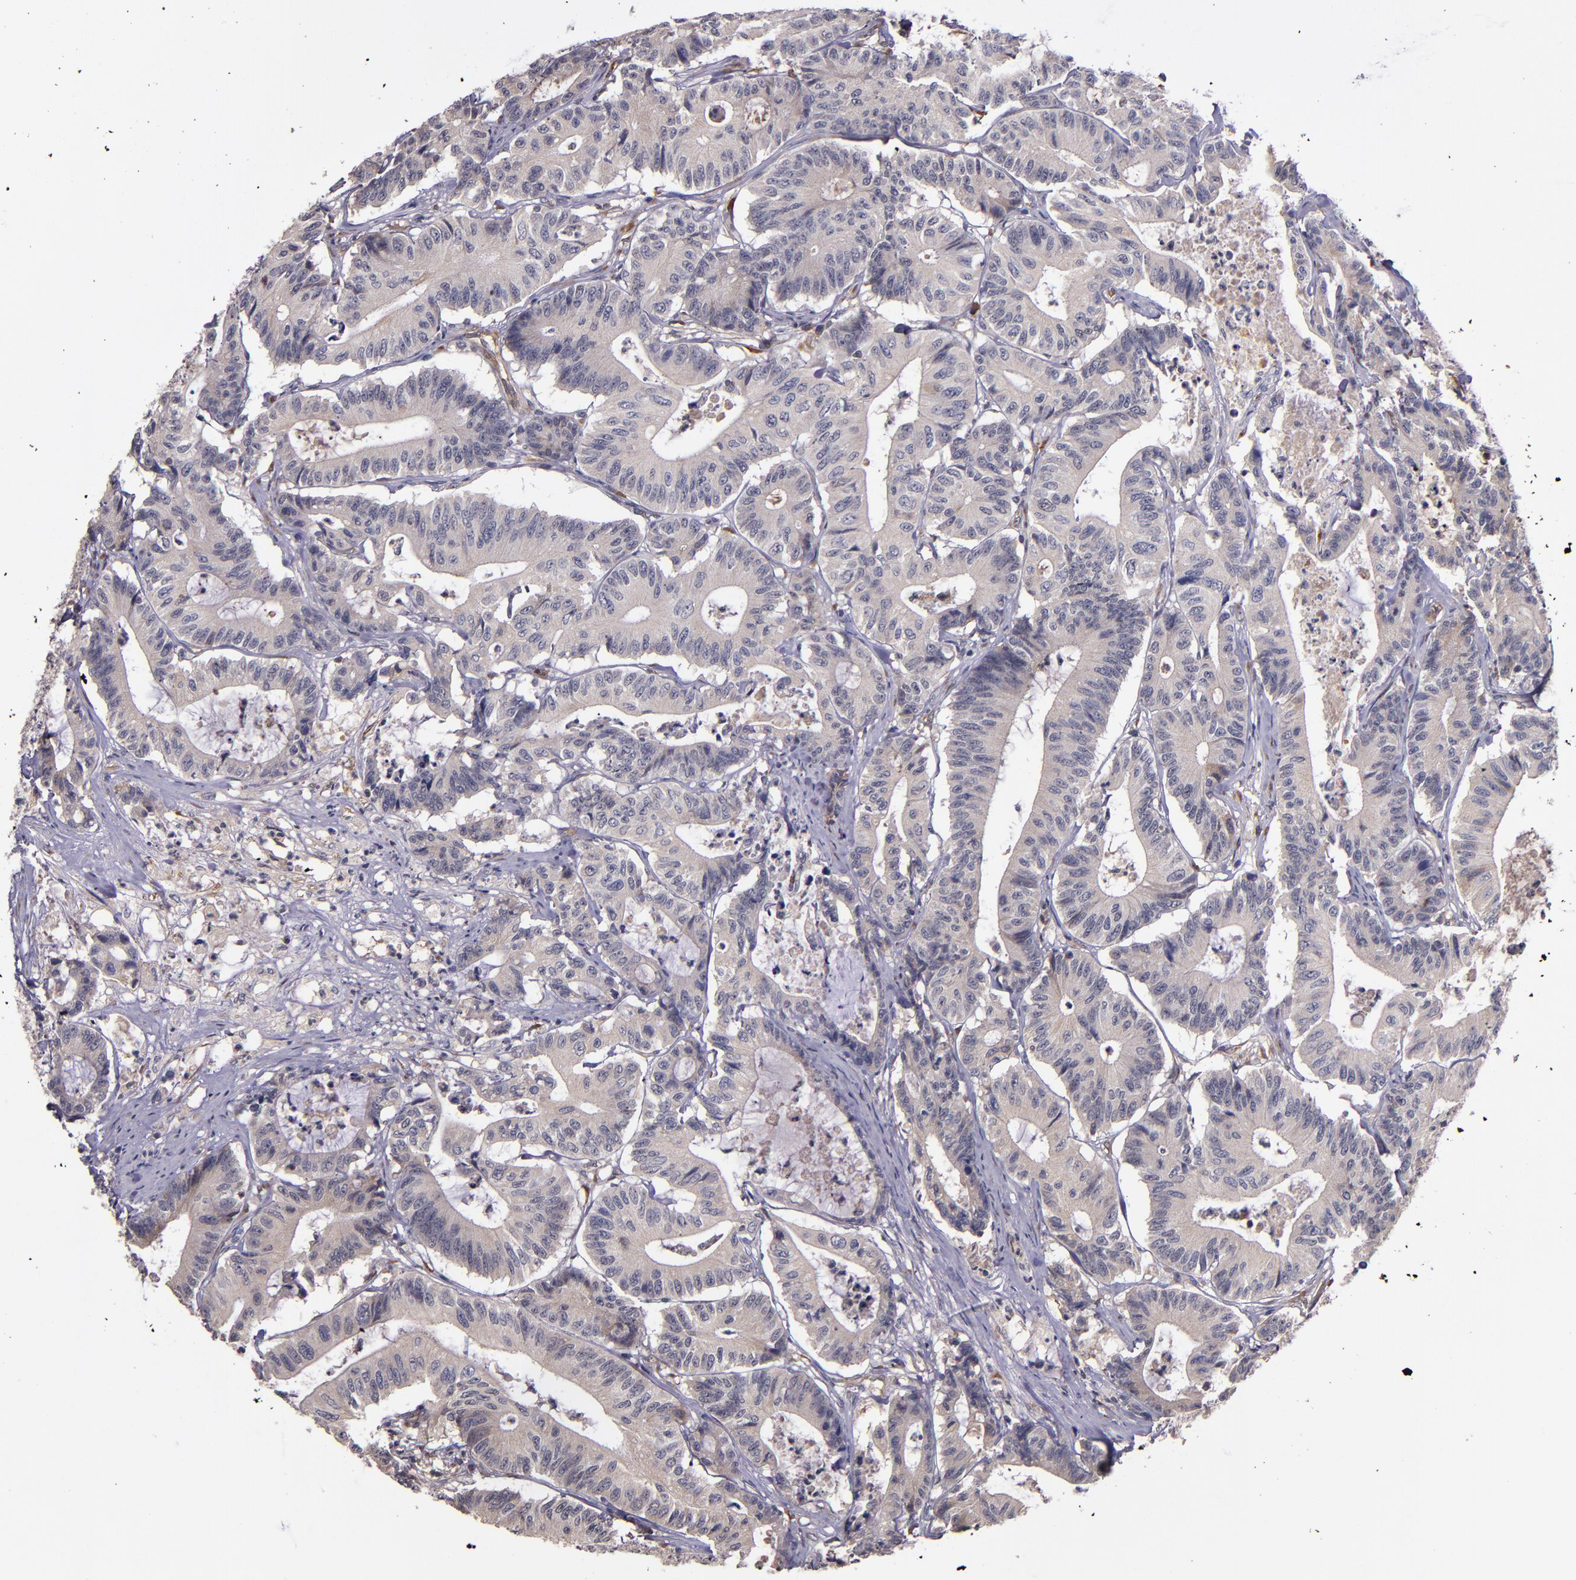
{"staining": {"intensity": "weak", "quantity": ">75%", "location": "cytoplasmic/membranous"}, "tissue": "colorectal cancer", "cell_type": "Tumor cells", "image_type": "cancer", "snomed": [{"axis": "morphology", "description": "Adenocarcinoma, NOS"}, {"axis": "topography", "description": "Colon"}], "caption": "High-magnification brightfield microscopy of colorectal cancer stained with DAB (3,3'-diaminobenzidine) (brown) and counterstained with hematoxylin (blue). tumor cells exhibit weak cytoplasmic/membranous positivity is present in approximately>75% of cells. (DAB (3,3'-diaminobenzidine) = brown stain, brightfield microscopy at high magnification).", "gene": "PRAF2", "patient": {"sex": "female", "age": 84}}